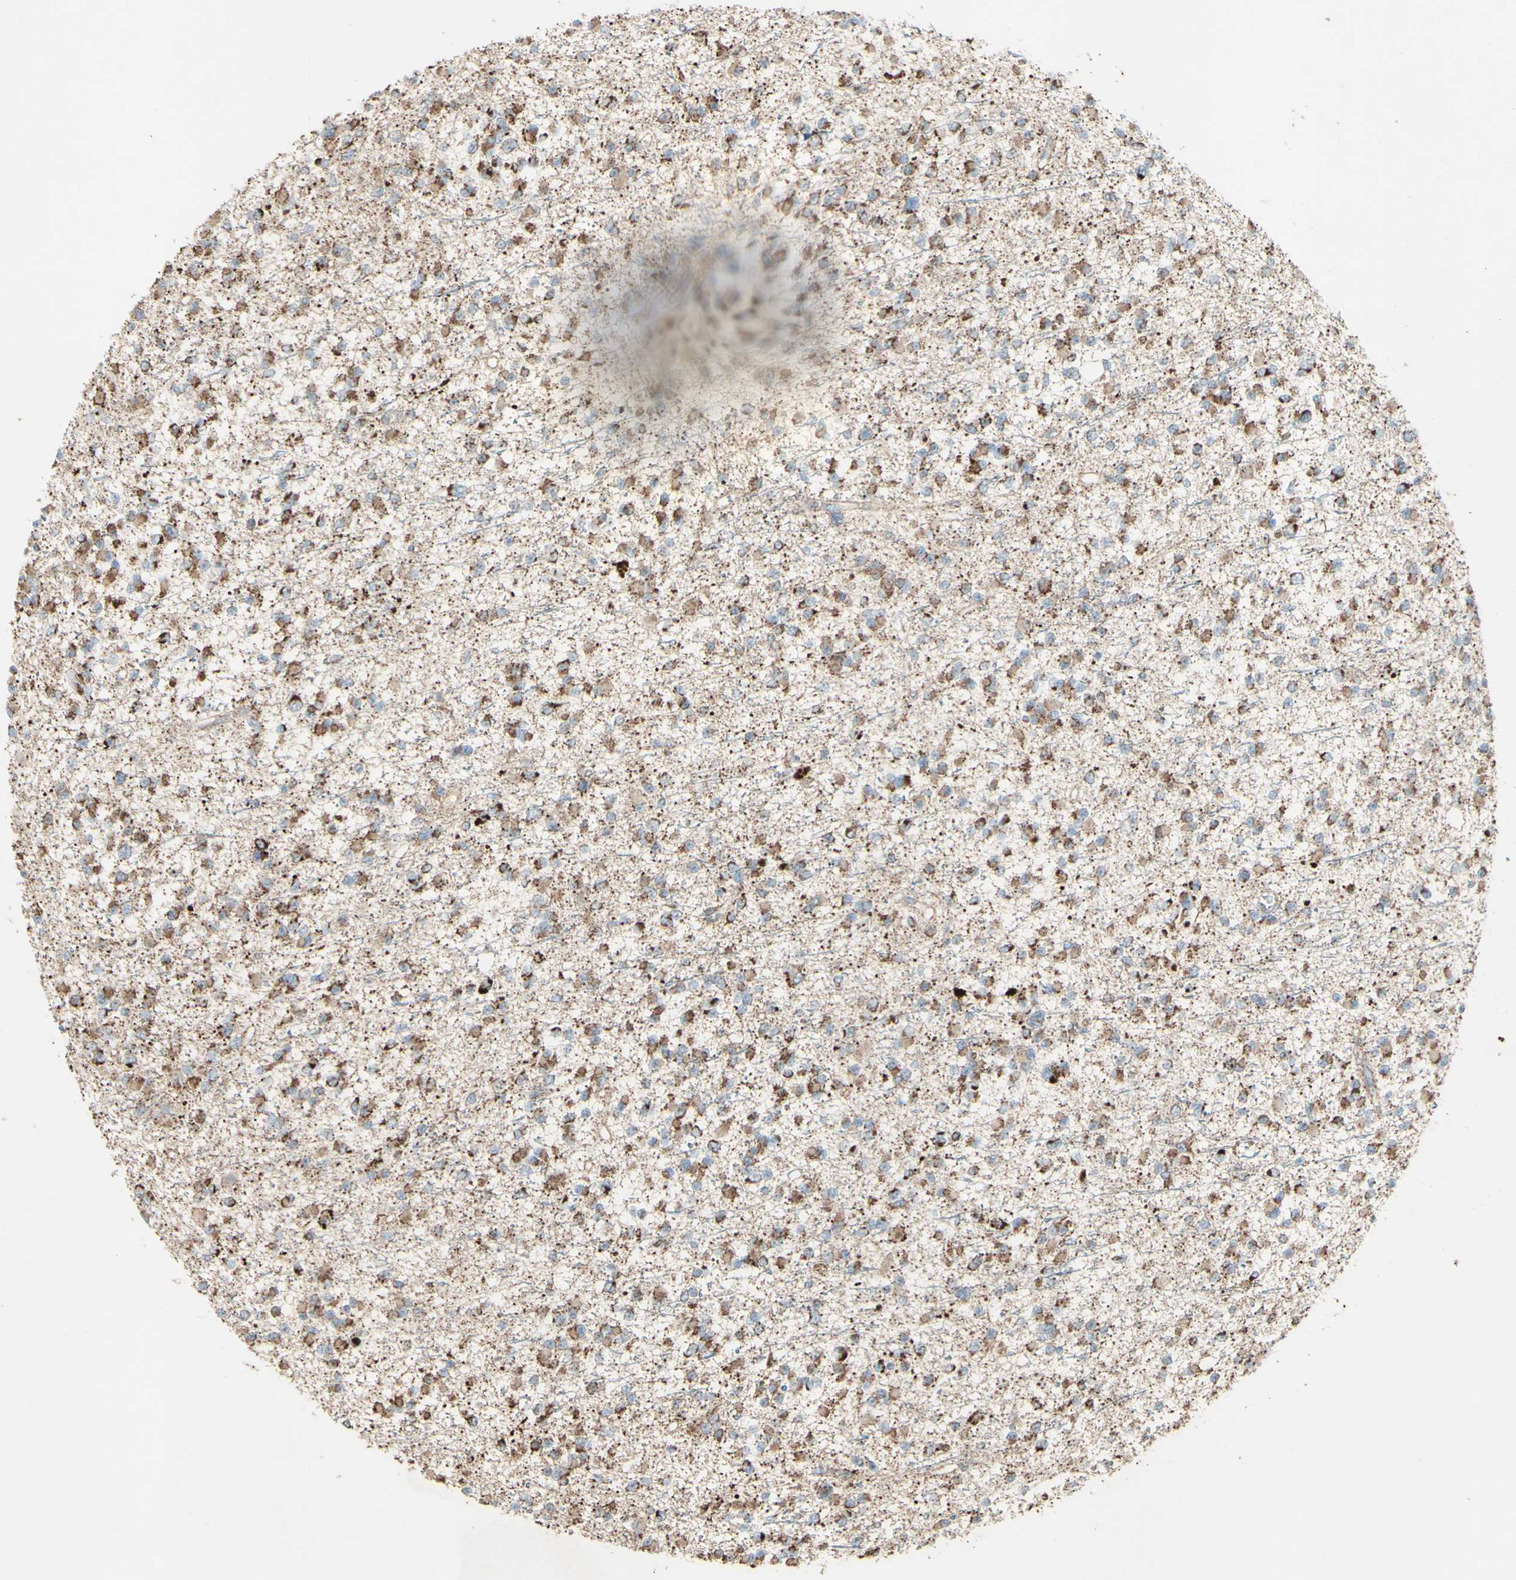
{"staining": {"intensity": "moderate", "quantity": ">75%", "location": "cytoplasmic/membranous"}, "tissue": "glioma", "cell_type": "Tumor cells", "image_type": "cancer", "snomed": [{"axis": "morphology", "description": "Glioma, malignant, Low grade"}, {"axis": "topography", "description": "Brain"}], "caption": "Protein expression by immunohistochemistry (IHC) shows moderate cytoplasmic/membranous positivity in approximately >75% of tumor cells in glioma.", "gene": "RHOT1", "patient": {"sex": "female", "age": 22}}